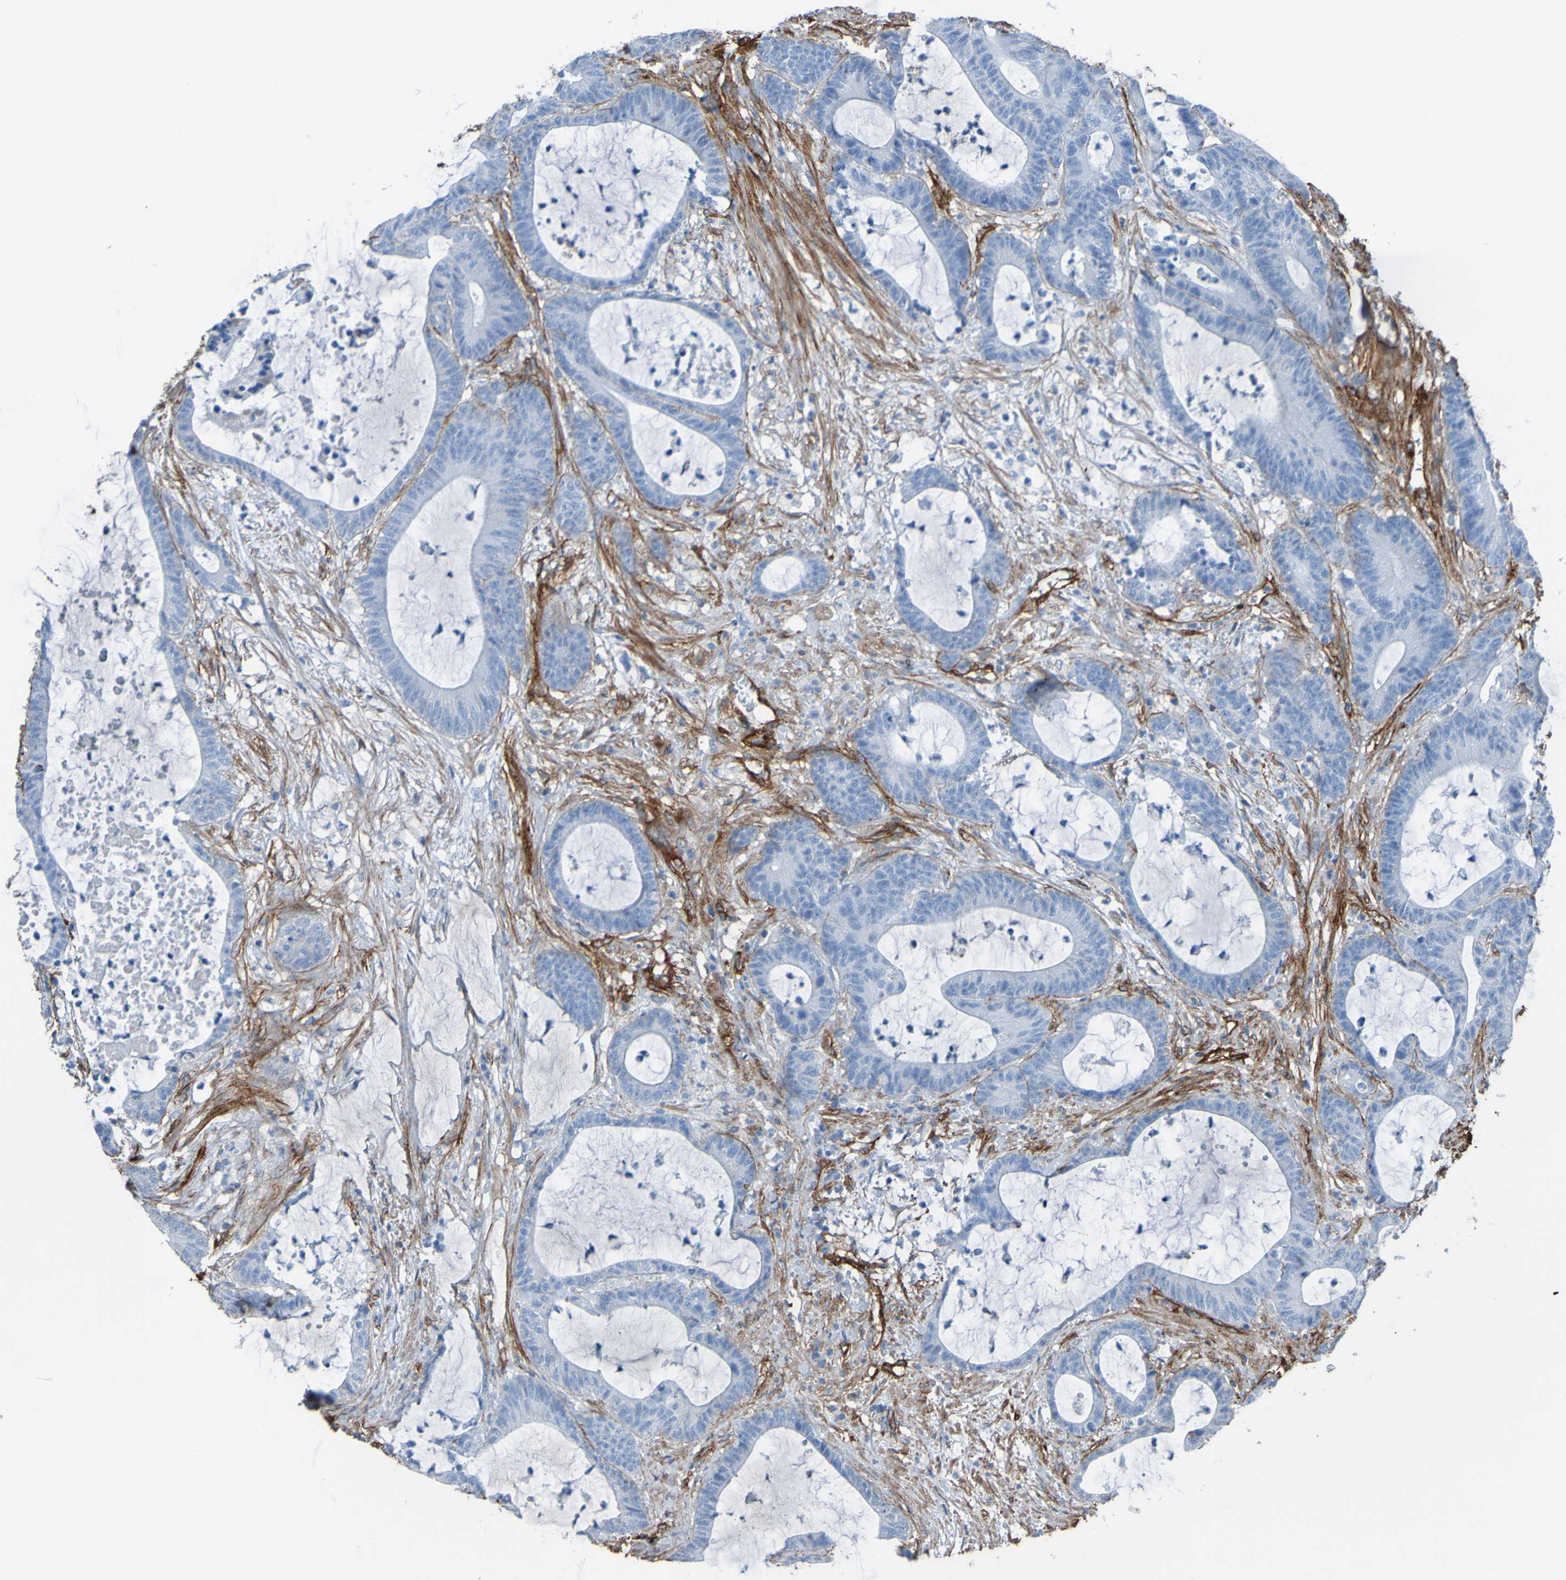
{"staining": {"intensity": "negative", "quantity": "none", "location": "none"}, "tissue": "colorectal cancer", "cell_type": "Tumor cells", "image_type": "cancer", "snomed": [{"axis": "morphology", "description": "Adenocarcinoma, NOS"}, {"axis": "topography", "description": "Colon"}], "caption": "An IHC micrograph of adenocarcinoma (colorectal) is shown. There is no staining in tumor cells of adenocarcinoma (colorectal).", "gene": "COL4A2", "patient": {"sex": "female", "age": 84}}